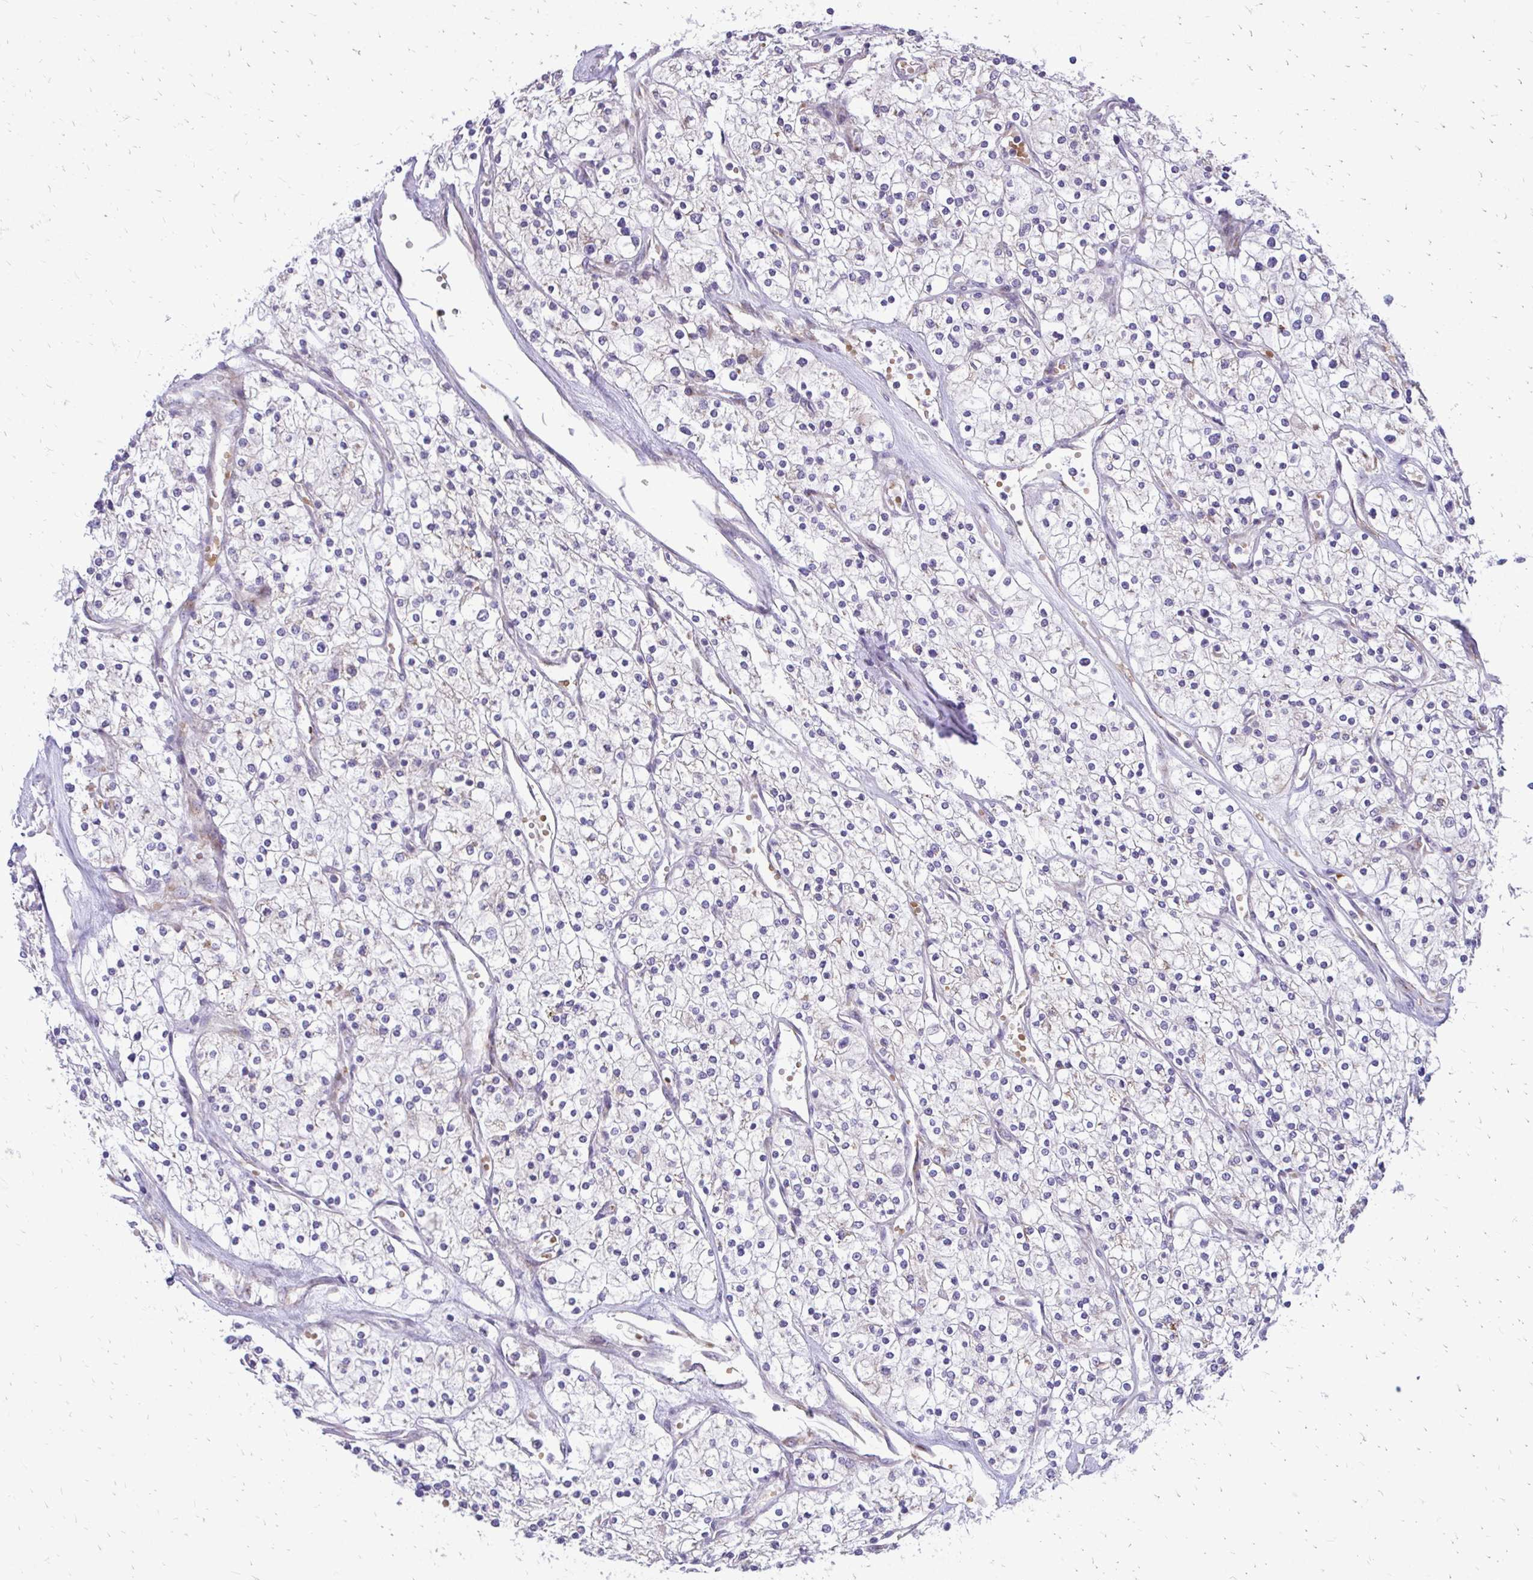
{"staining": {"intensity": "negative", "quantity": "none", "location": "none"}, "tissue": "renal cancer", "cell_type": "Tumor cells", "image_type": "cancer", "snomed": [{"axis": "morphology", "description": "Adenocarcinoma, NOS"}, {"axis": "topography", "description": "Kidney"}], "caption": "This is an immunohistochemistry (IHC) image of renal cancer. There is no positivity in tumor cells.", "gene": "FUNDC2", "patient": {"sex": "male", "age": 80}}